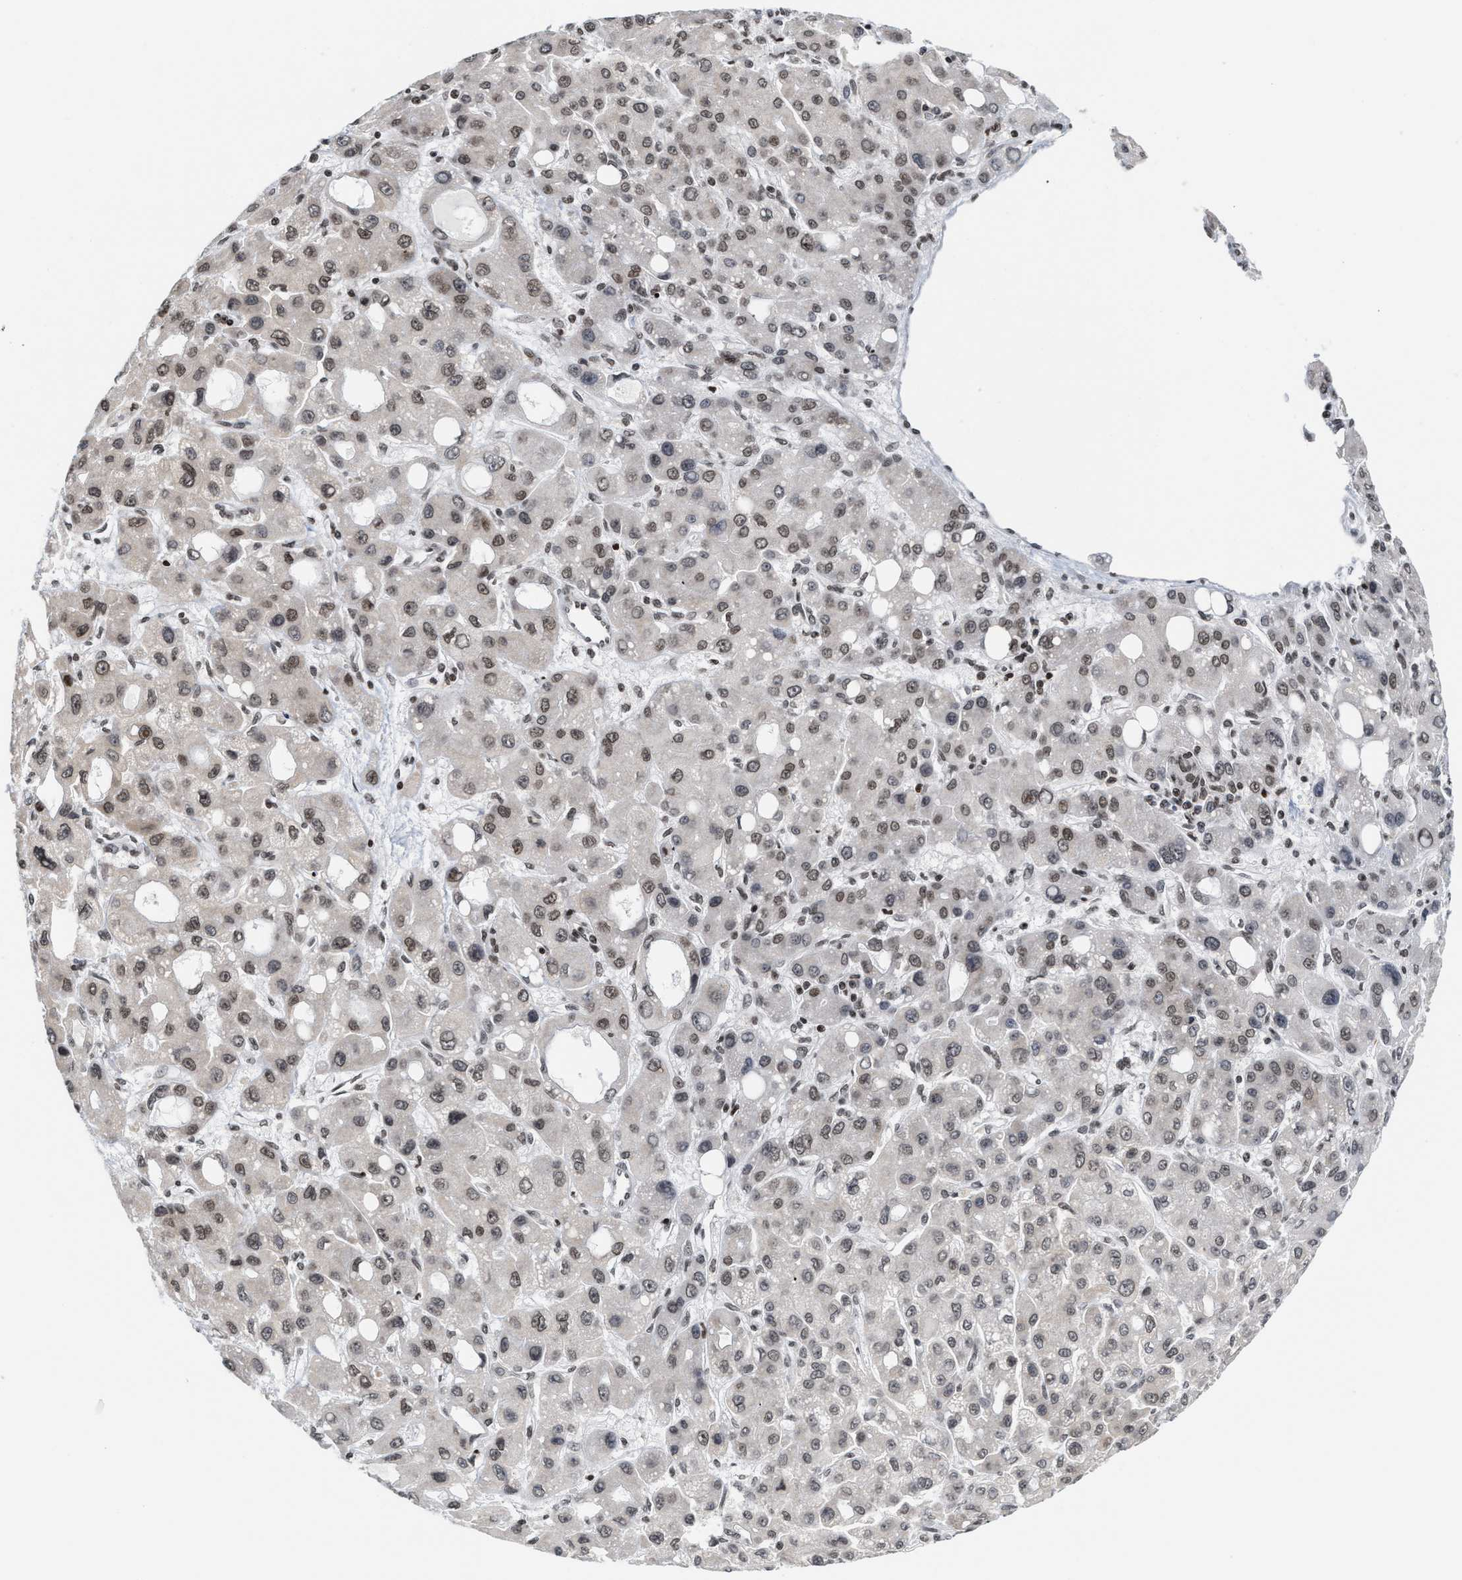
{"staining": {"intensity": "weak", "quantity": ">75%", "location": "nuclear"}, "tissue": "liver cancer", "cell_type": "Tumor cells", "image_type": "cancer", "snomed": [{"axis": "morphology", "description": "Carcinoma, Hepatocellular, NOS"}, {"axis": "topography", "description": "Liver"}], "caption": "IHC (DAB) staining of hepatocellular carcinoma (liver) shows weak nuclear protein positivity in about >75% of tumor cells.", "gene": "ANKRD6", "patient": {"sex": "male", "age": 55}}